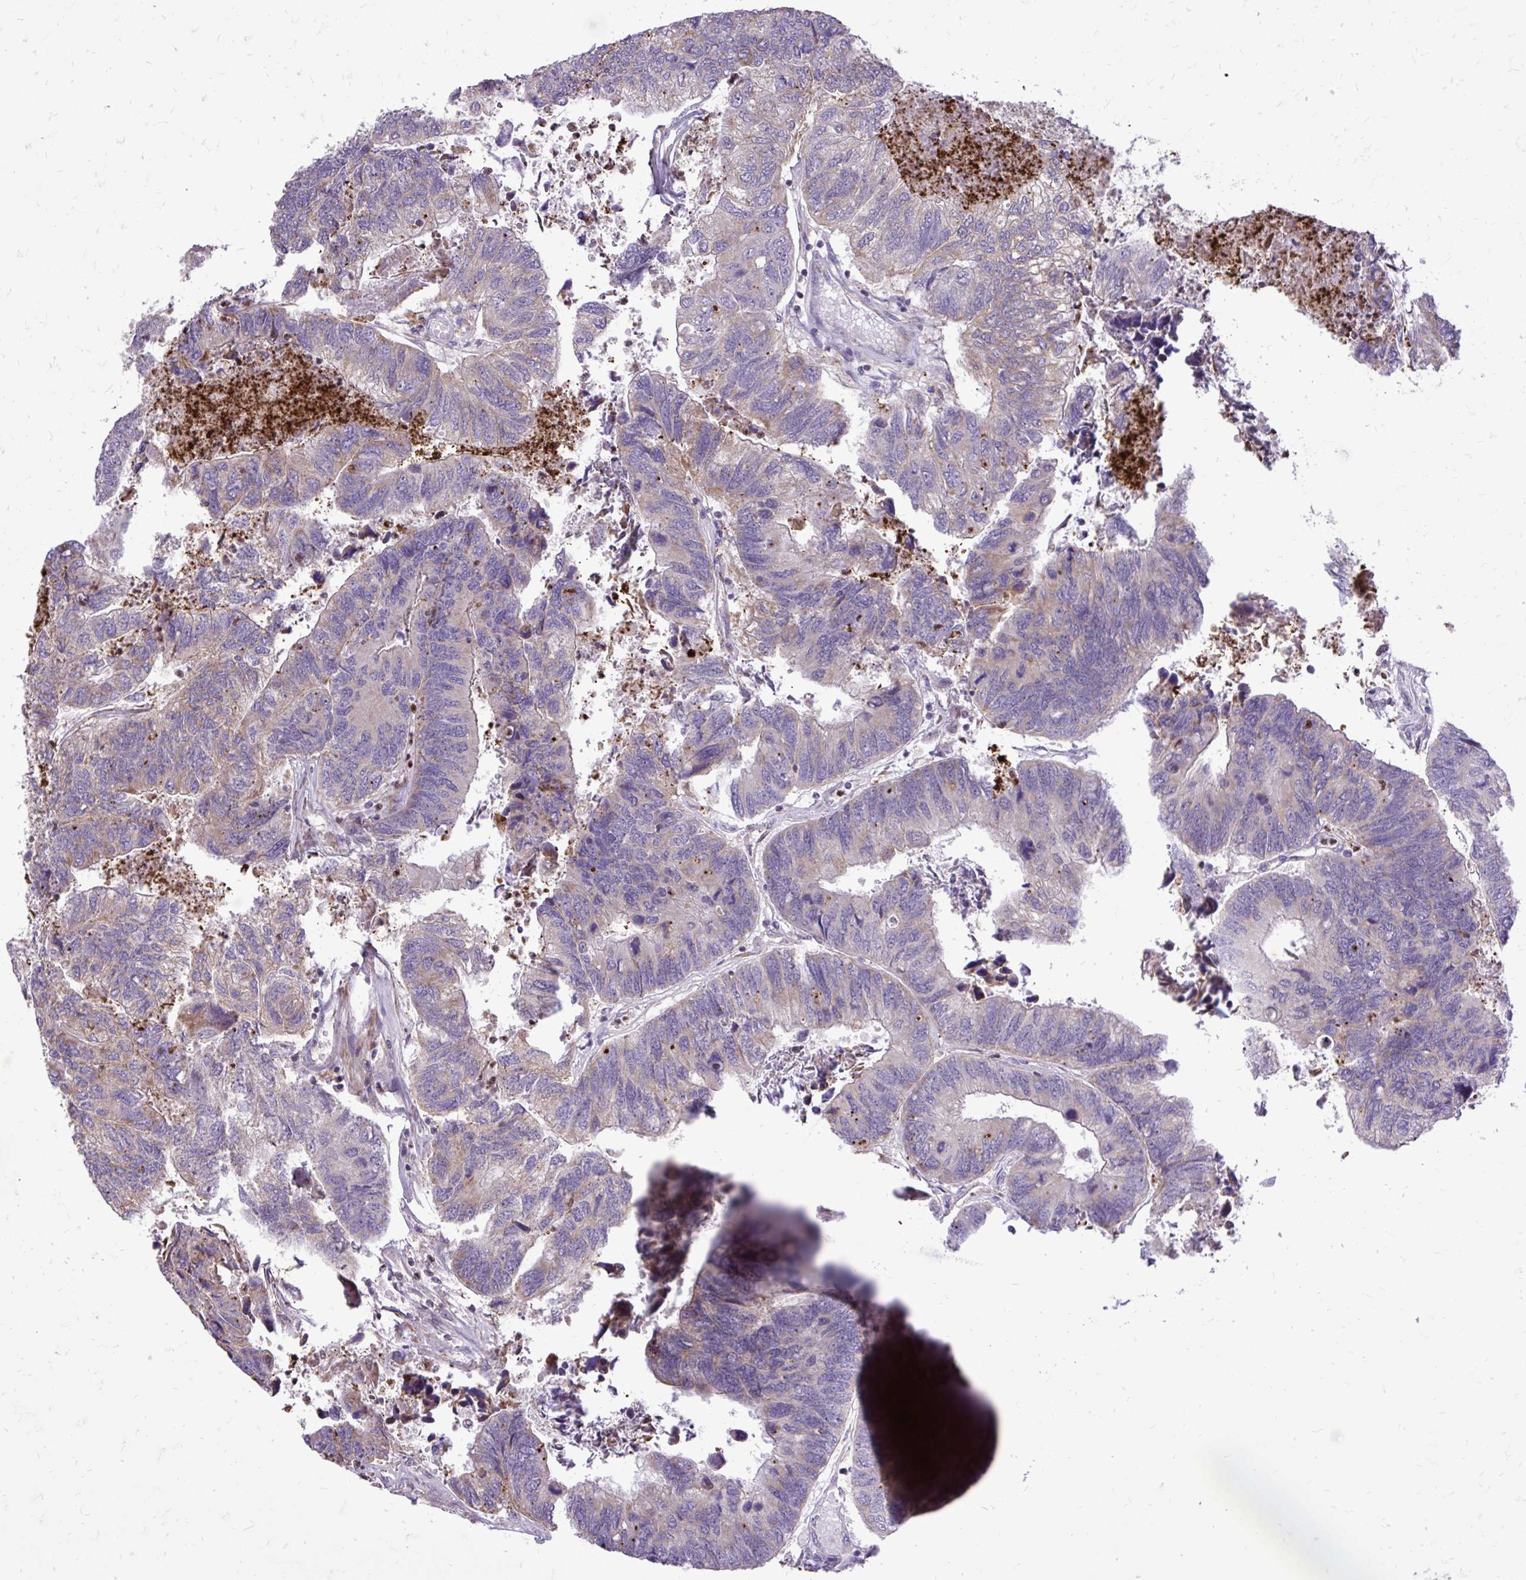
{"staining": {"intensity": "moderate", "quantity": "<25%", "location": "cytoplasmic/membranous"}, "tissue": "colorectal cancer", "cell_type": "Tumor cells", "image_type": "cancer", "snomed": [{"axis": "morphology", "description": "Adenocarcinoma, NOS"}, {"axis": "topography", "description": "Colon"}], "caption": "About <25% of tumor cells in colorectal cancer show moderate cytoplasmic/membranous protein staining as visualized by brown immunohistochemical staining.", "gene": "ABCC3", "patient": {"sex": "female", "age": 67}}